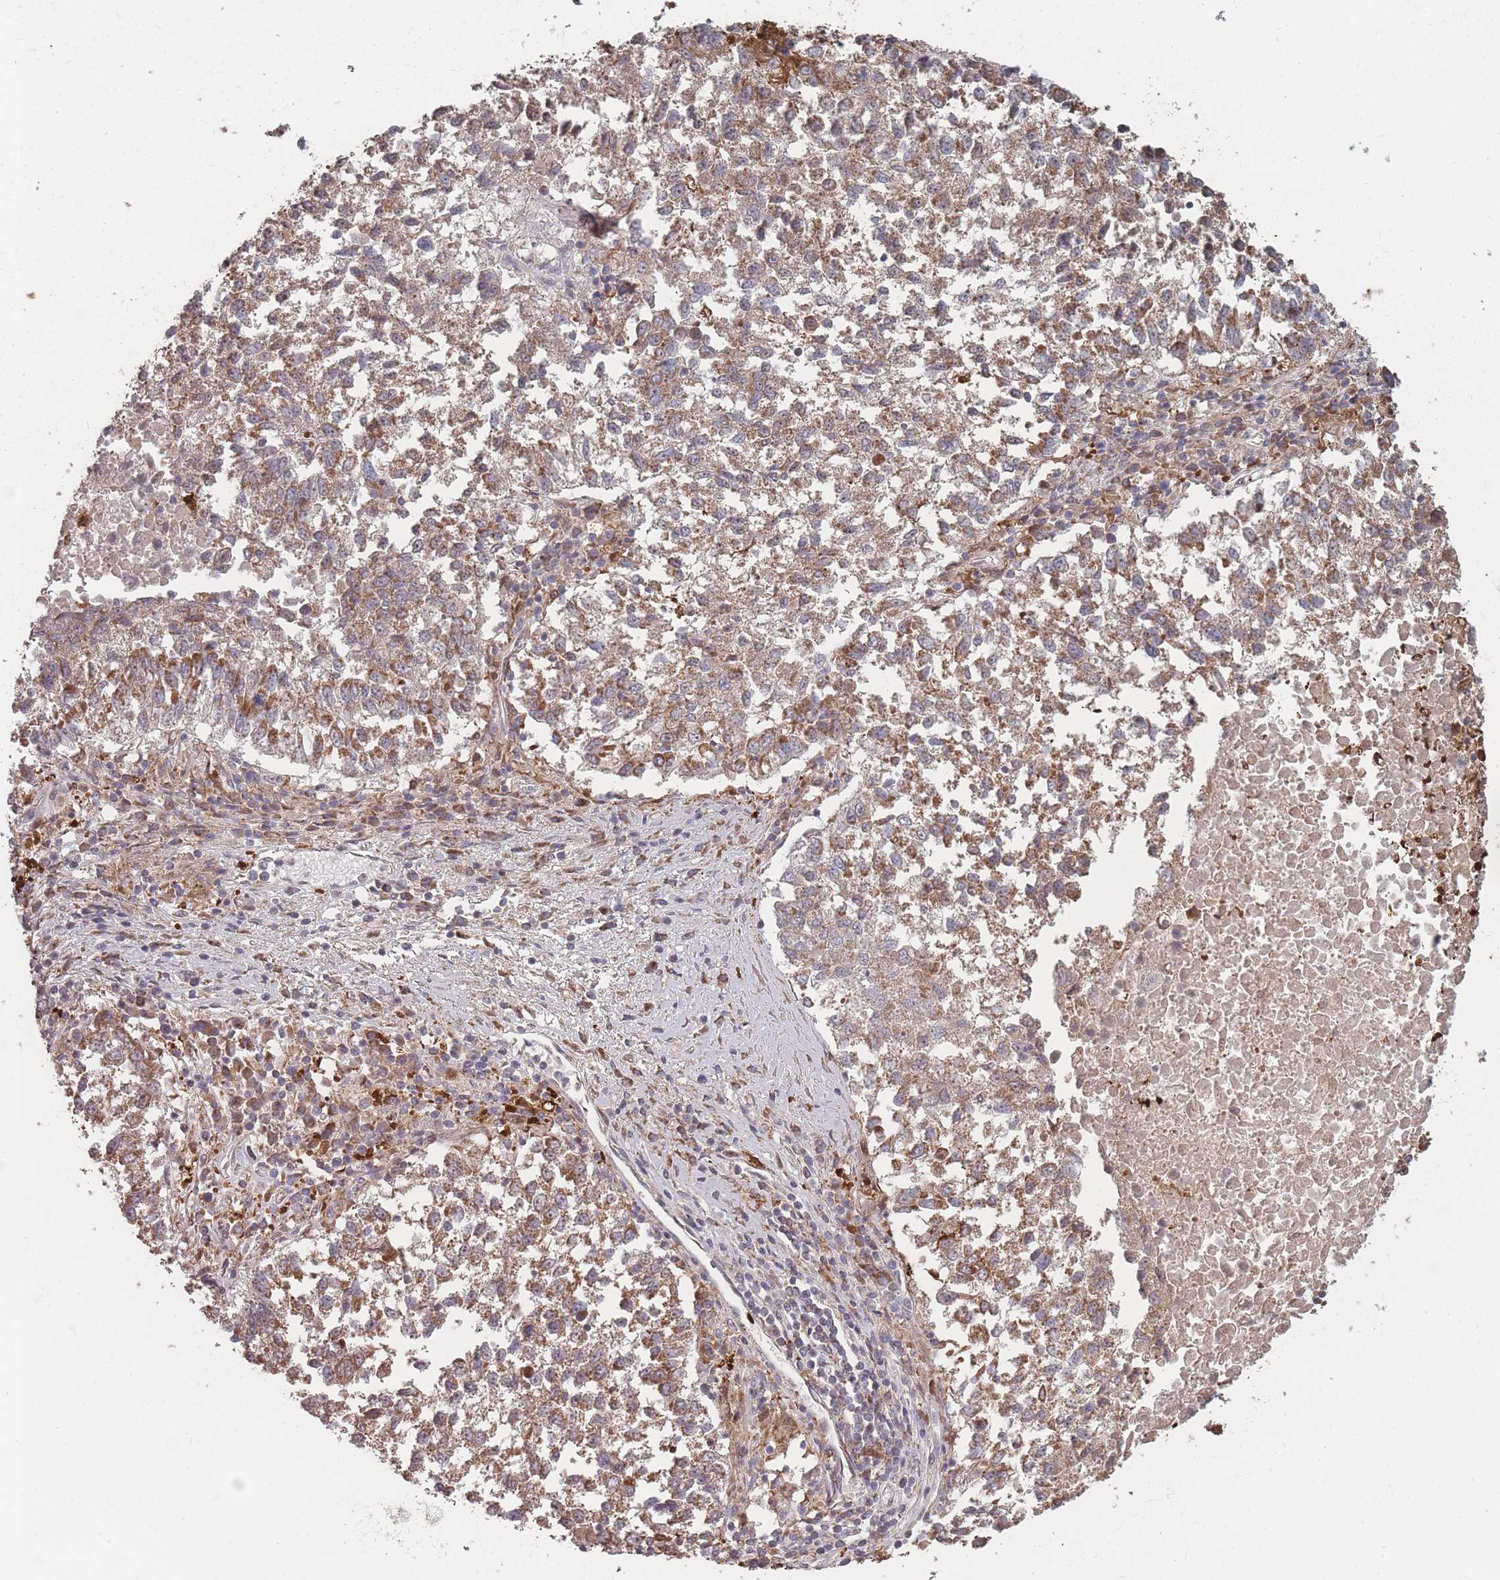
{"staining": {"intensity": "moderate", "quantity": ">75%", "location": "cytoplasmic/membranous"}, "tissue": "lung cancer", "cell_type": "Tumor cells", "image_type": "cancer", "snomed": [{"axis": "morphology", "description": "Squamous cell carcinoma, NOS"}, {"axis": "topography", "description": "Lung"}], "caption": "Immunohistochemical staining of human lung squamous cell carcinoma displays moderate cytoplasmic/membranous protein staining in approximately >75% of tumor cells. Immunohistochemistry (ihc) stains the protein in brown and the nuclei are stained blue.", "gene": "PSMB3", "patient": {"sex": "male", "age": 73}}